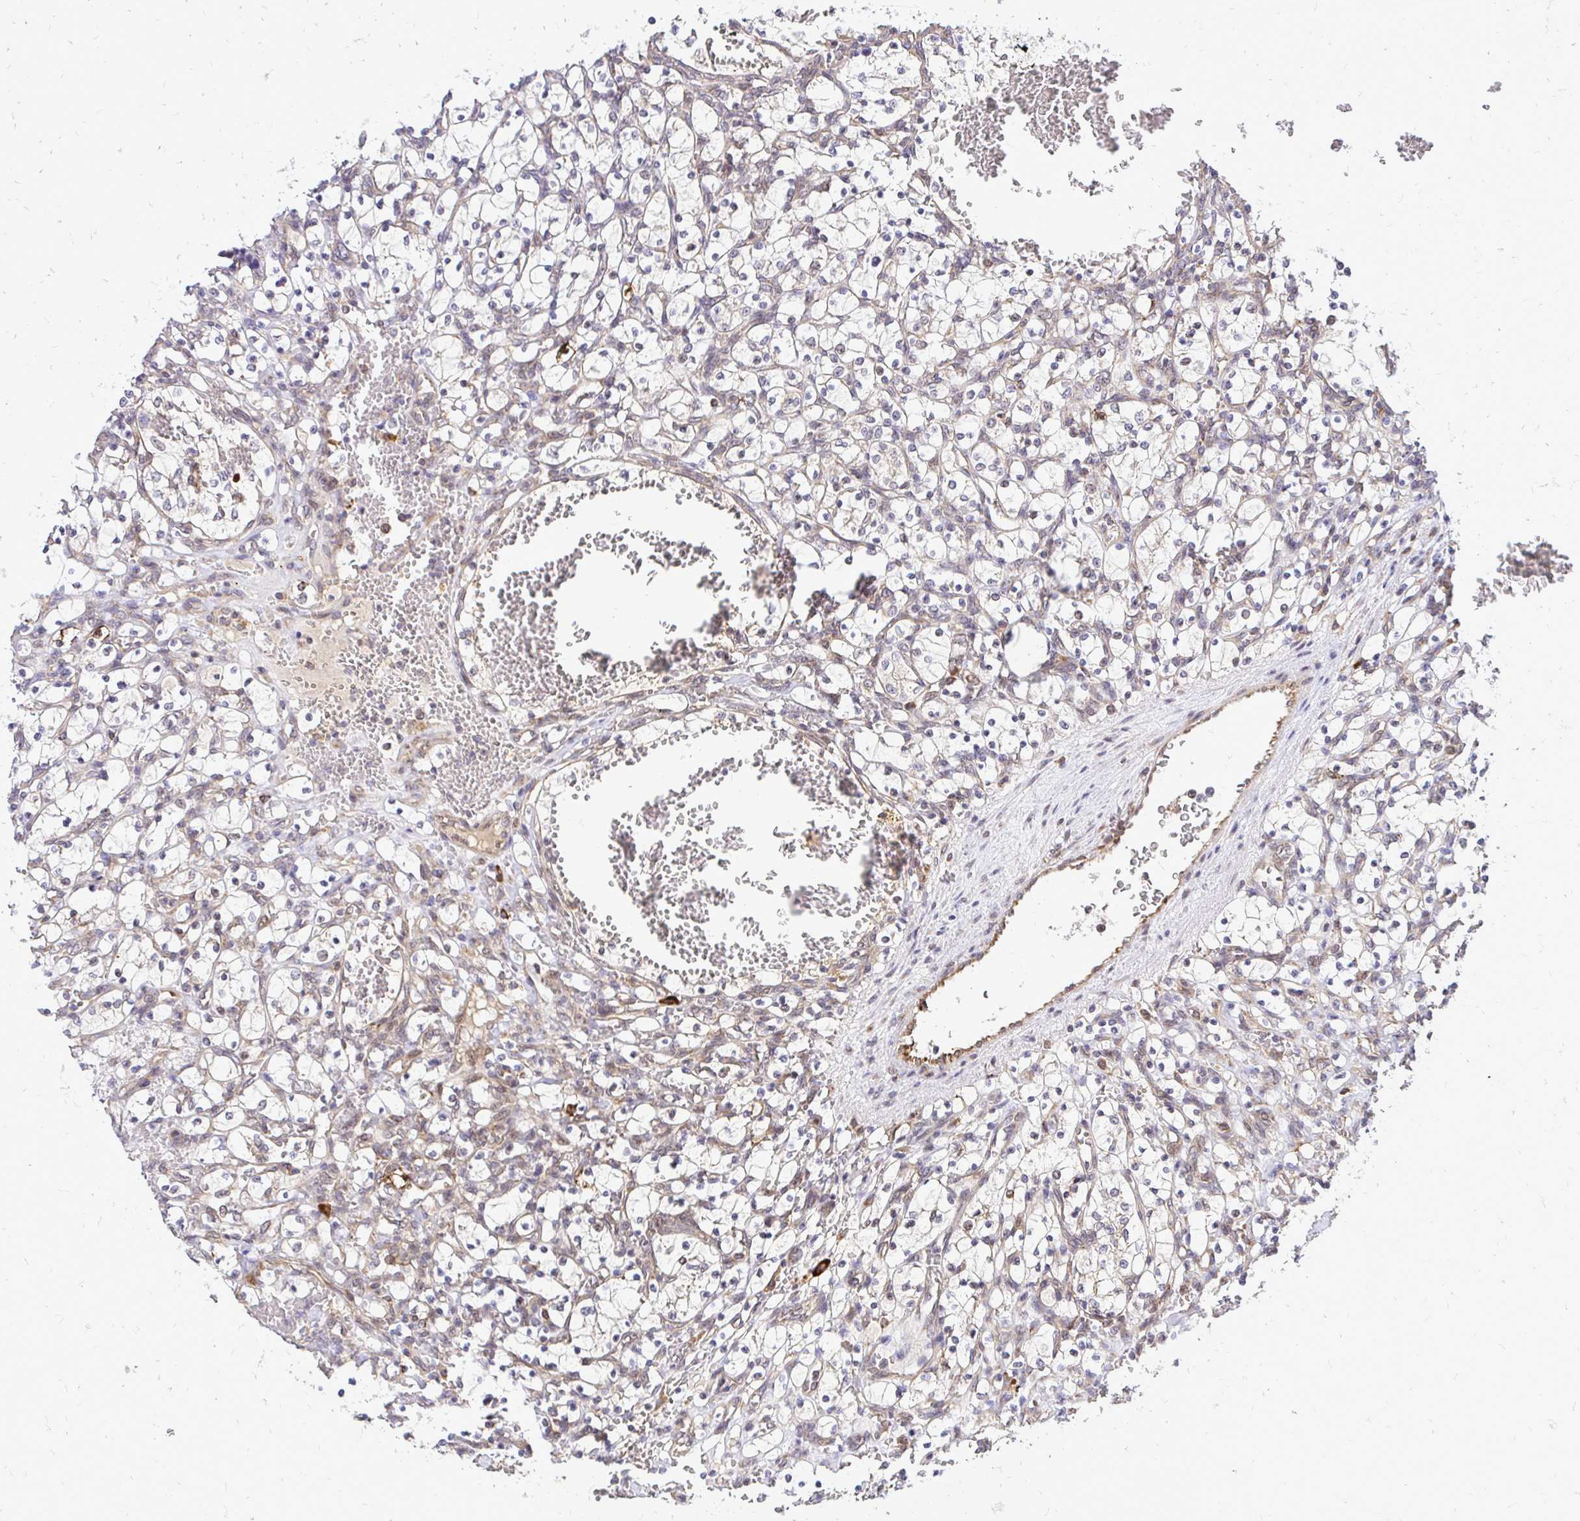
{"staining": {"intensity": "negative", "quantity": "none", "location": "none"}, "tissue": "renal cancer", "cell_type": "Tumor cells", "image_type": "cancer", "snomed": [{"axis": "morphology", "description": "Adenocarcinoma, NOS"}, {"axis": "topography", "description": "Kidney"}], "caption": "The micrograph reveals no significant staining in tumor cells of renal cancer (adenocarcinoma). (Stains: DAB immunohistochemistry (IHC) with hematoxylin counter stain, Microscopy: brightfield microscopy at high magnification).", "gene": "NAALAD2", "patient": {"sex": "female", "age": 69}}